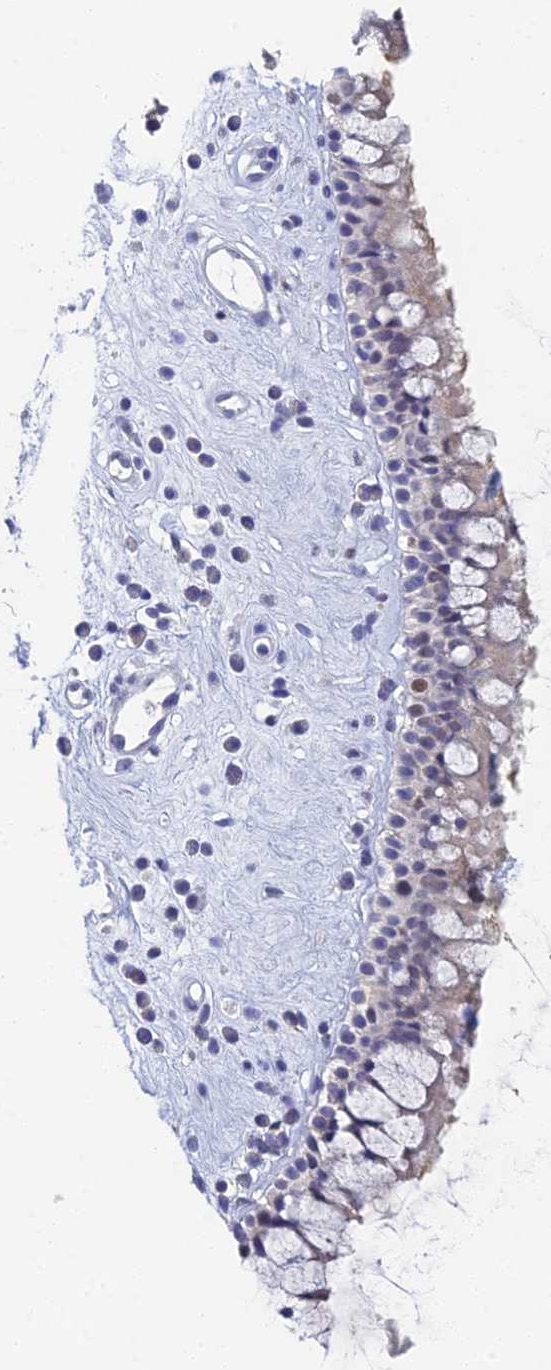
{"staining": {"intensity": "weak", "quantity": "<25%", "location": "cytoplasmic/membranous,nuclear"}, "tissue": "nasopharynx", "cell_type": "Respiratory epithelial cells", "image_type": "normal", "snomed": [{"axis": "morphology", "description": "Normal tissue, NOS"}, {"axis": "morphology", "description": "Inflammation, NOS"}, {"axis": "topography", "description": "Nasopharynx"}], "caption": "Immunohistochemical staining of benign nasopharynx shows no significant expression in respiratory epithelial cells.", "gene": "MCM2", "patient": {"sex": "male", "age": 29}}